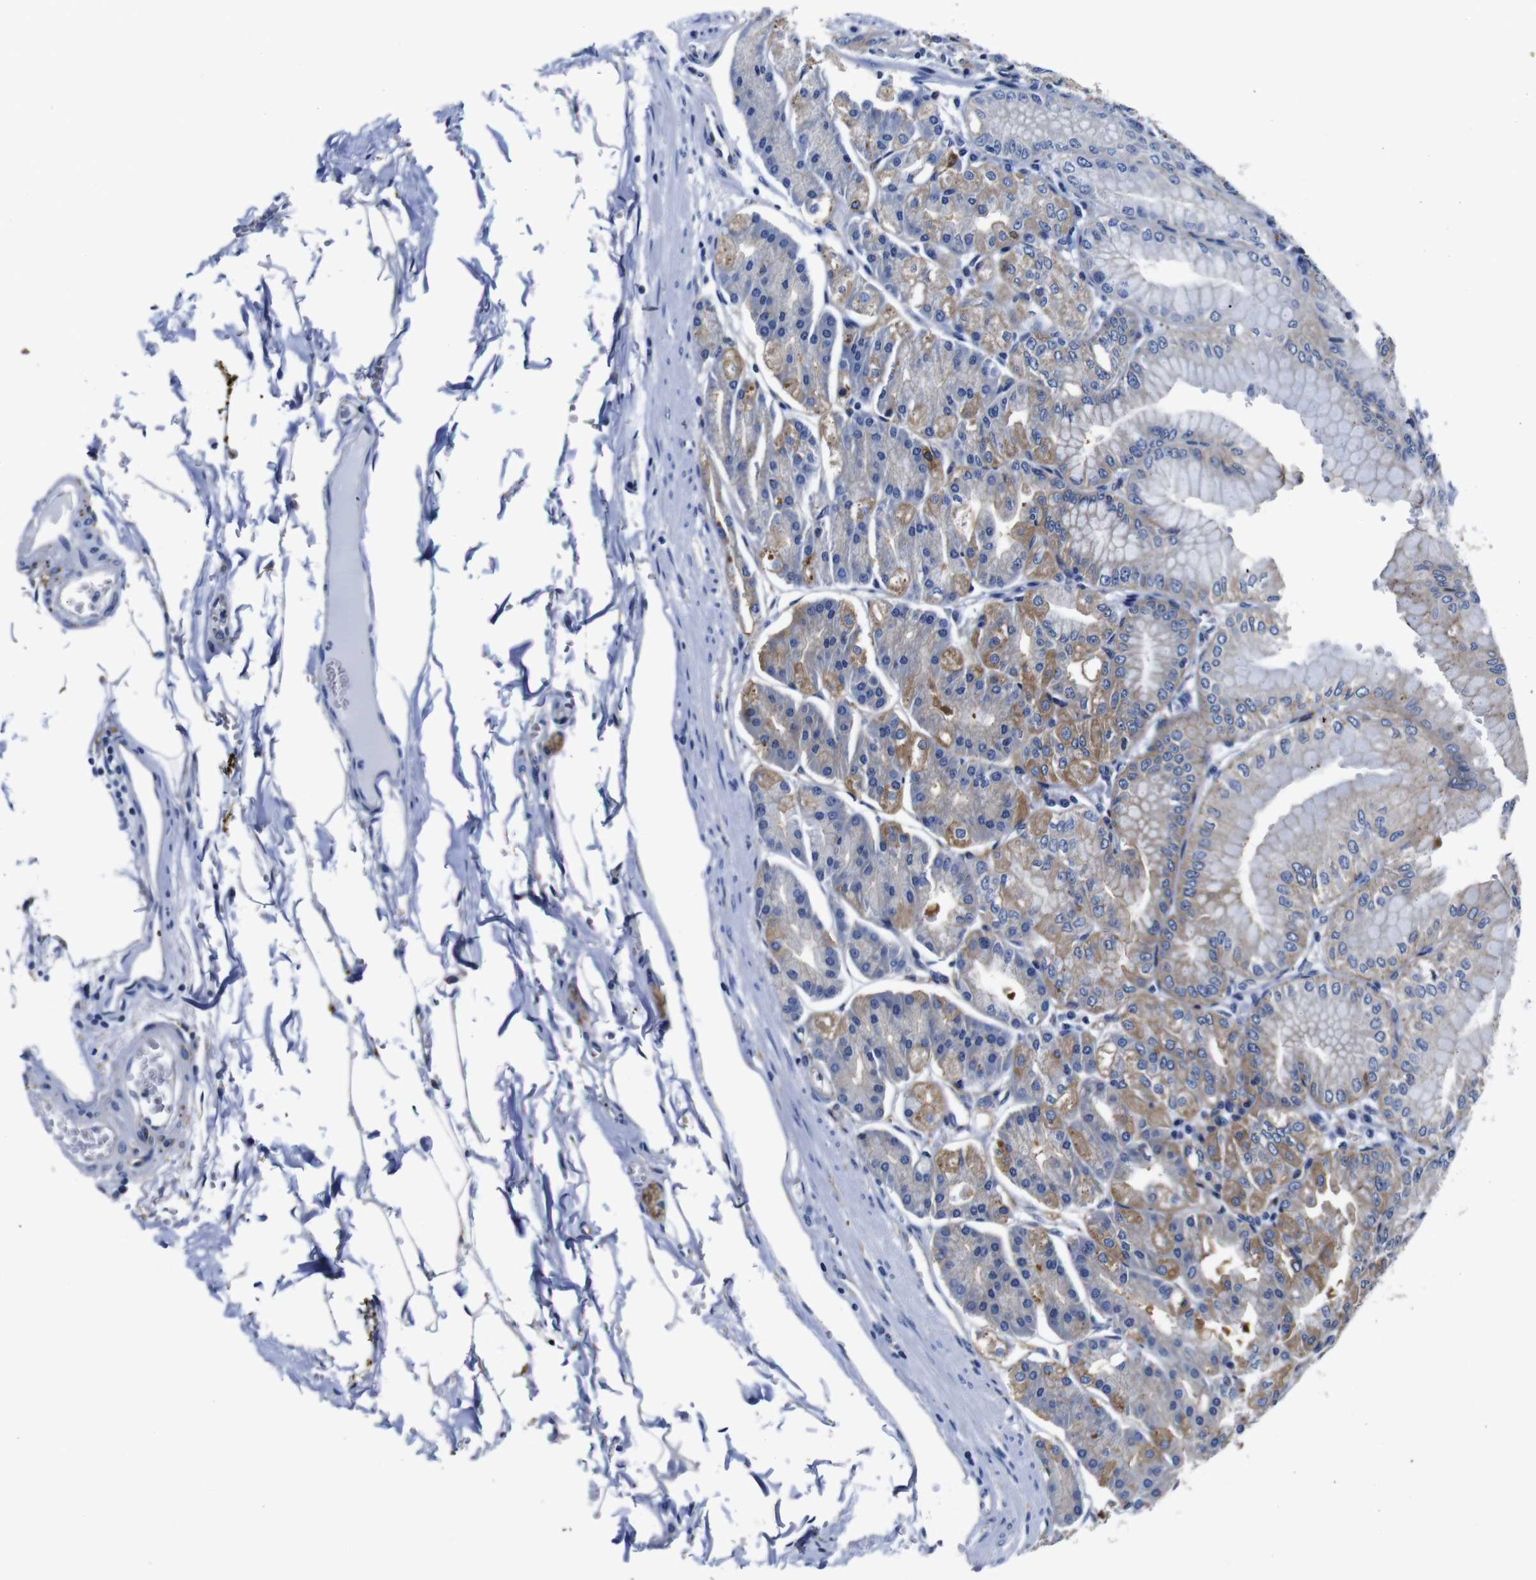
{"staining": {"intensity": "moderate", "quantity": "25%-75%", "location": "cytoplasmic/membranous"}, "tissue": "stomach", "cell_type": "Glandular cells", "image_type": "normal", "snomed": [{"axis": "morphology", "description": "Normal tissue, NOS"}, {"axis": "topography", "description": "Stomach, lower"}], "caption": "Normal stomach demonstrates moderate cytoplasmic/membranous positivity in approximately 25%-75% of glandular cells.", "gene": "GIMAP2", "patient": {"sex": "male", "age": 71}}